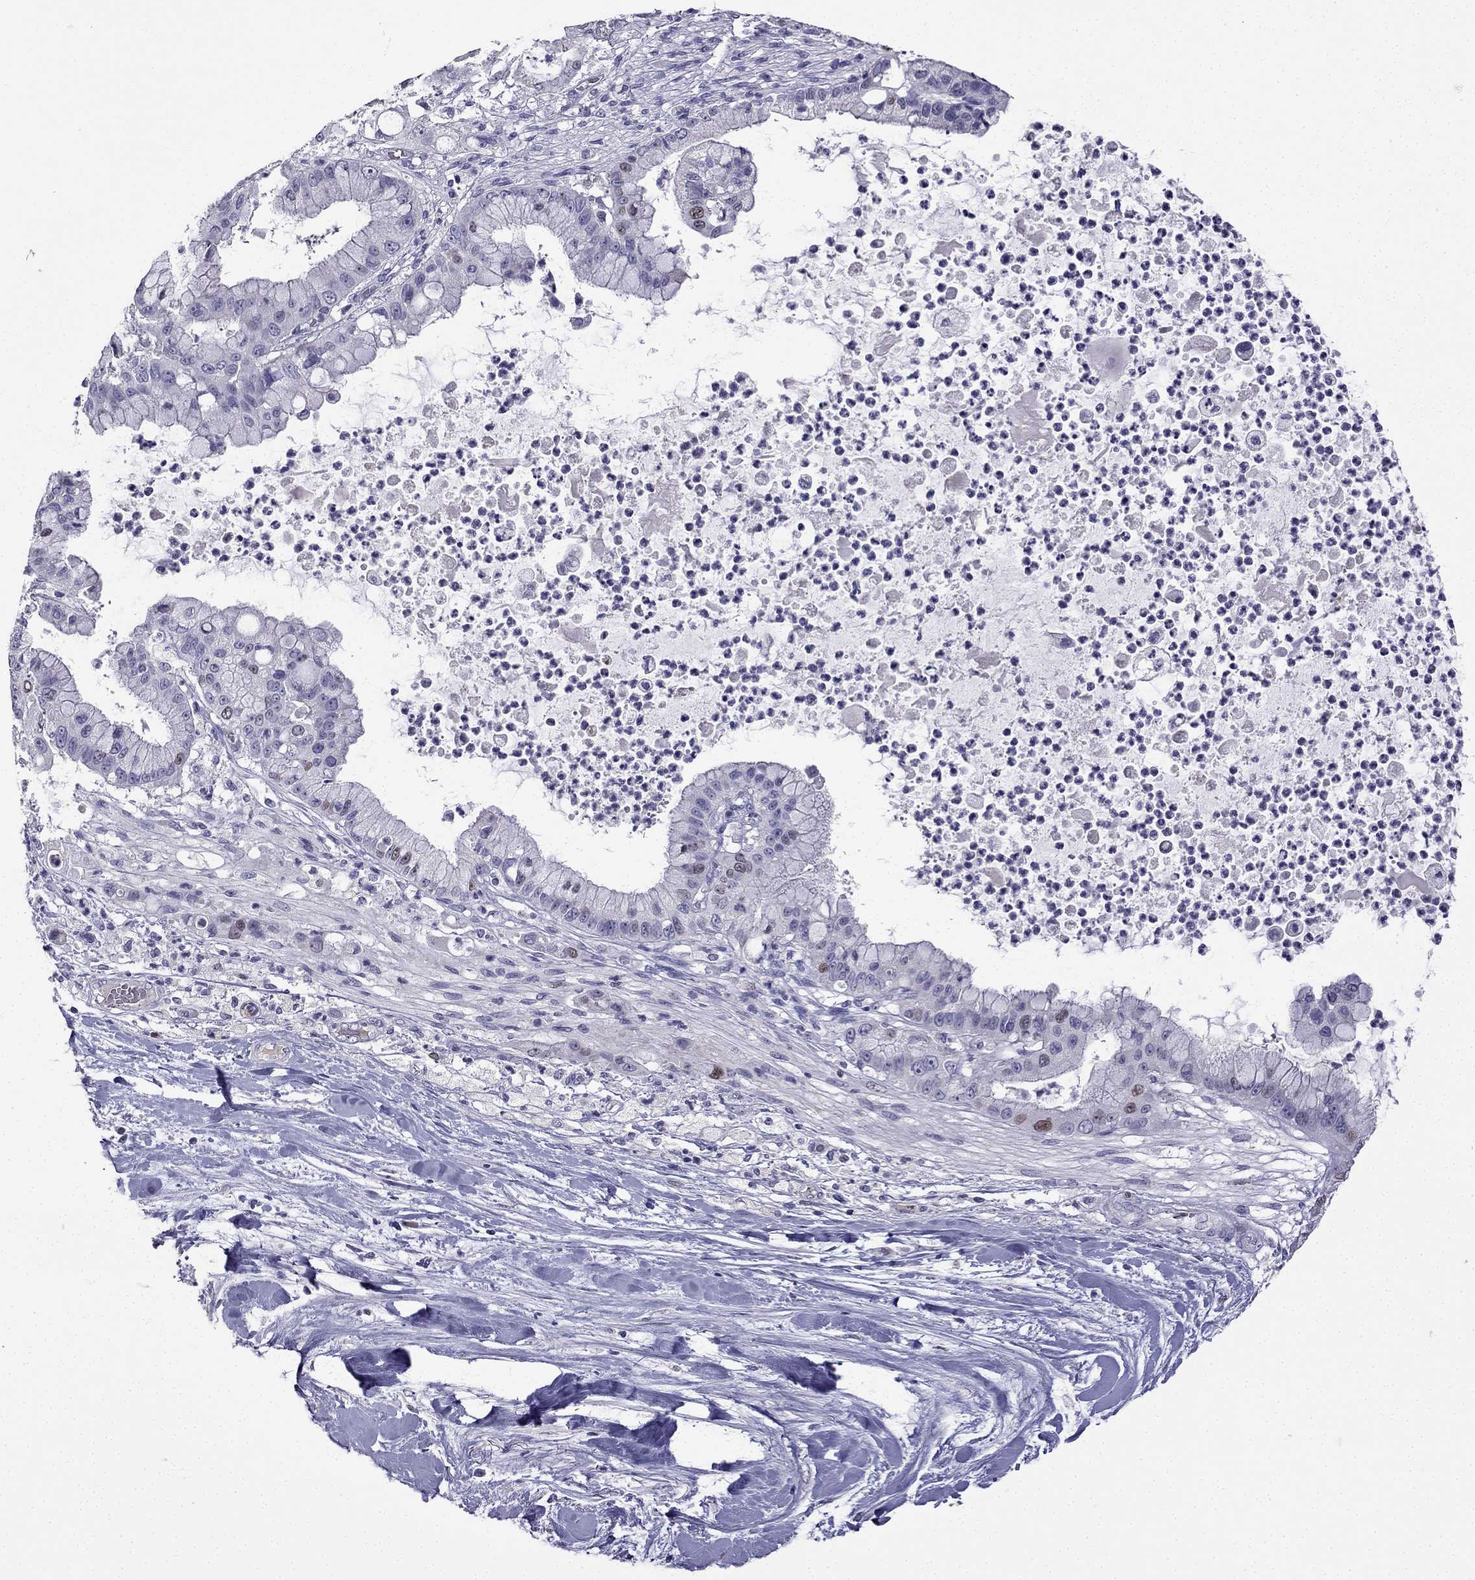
{"staining": {"intensity": "weak", "quantity": "<25%", "location": "nuclear"}, "tissue": "liver cancer", "cell_type": "Tumor cells", "image_type": "cancer", "snomed": [{"axis": "morphology", "description": "Cholangiocarcinoma"}, {"axis": "topography", "description": "Liver"}], "caption": "Immunohistochemical staining of liver cancer (cholangiocarcinoma) demonstrates no significant staining in tumor cells. (DAB (3,3'-diaminobenzidine) IHC visualized using brightfield microscopy, high magnification).", "gene": "UHRF1", "patient": {"sex": "female", "age": 54}}